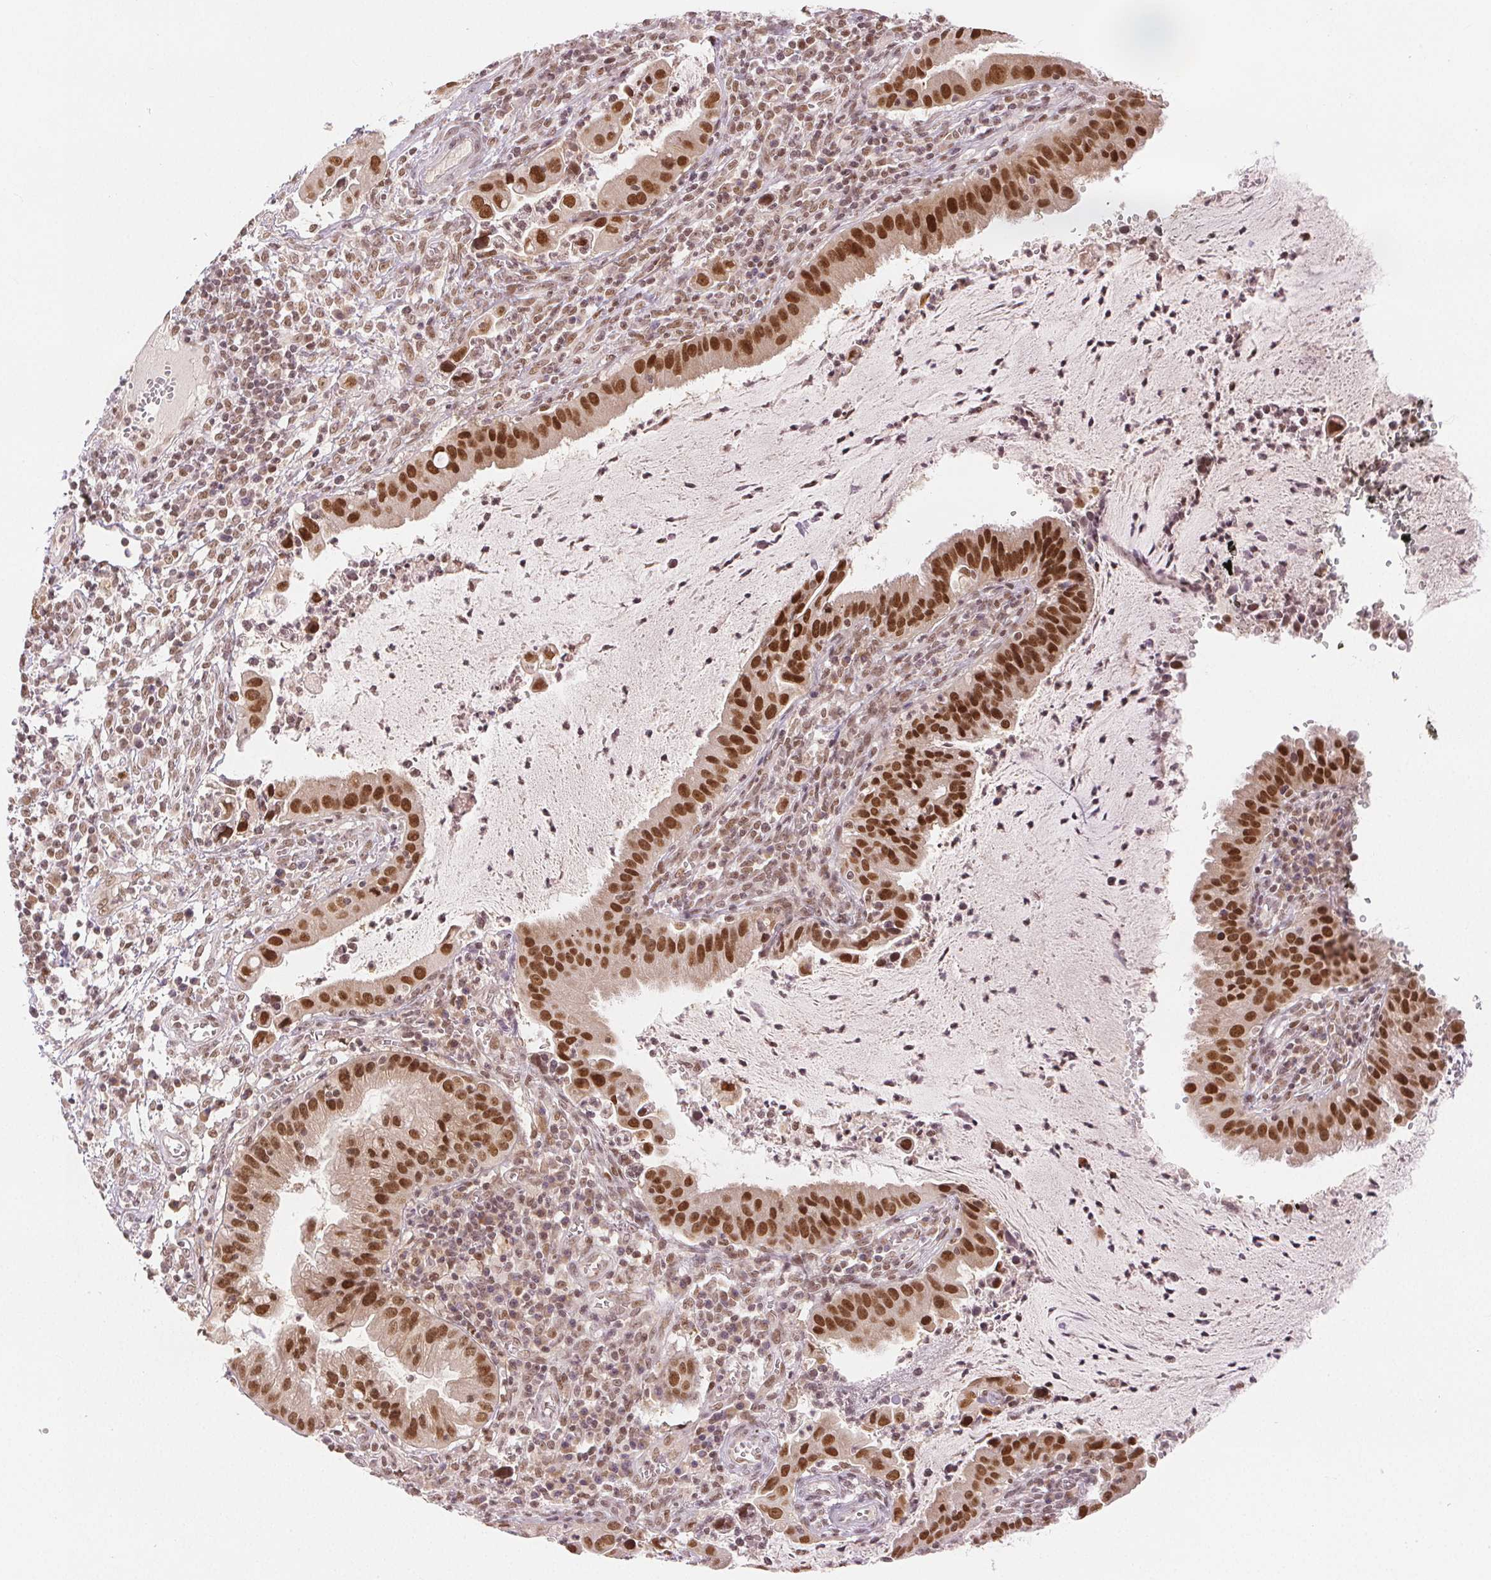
{"staining": {"intensity": "moderate", "quantity": ">75%", "location": "nuclear"}, "tissue": "cervical cancer", "cell_type": "Tumor cells", "image_type": "cancer", "snomed": [{"axis": "morphology", "description": "Adenocarcinoma, NOS"}, {"axis": "topography", "description": "Cervix"}], "caption": "This is an image of IHC staining of cervical adenocarcinoma, which shows moderate positivity in the nuclear of tumor cells.", "gene": "DEK", "patient": {"sex": "female", "age": 34}}